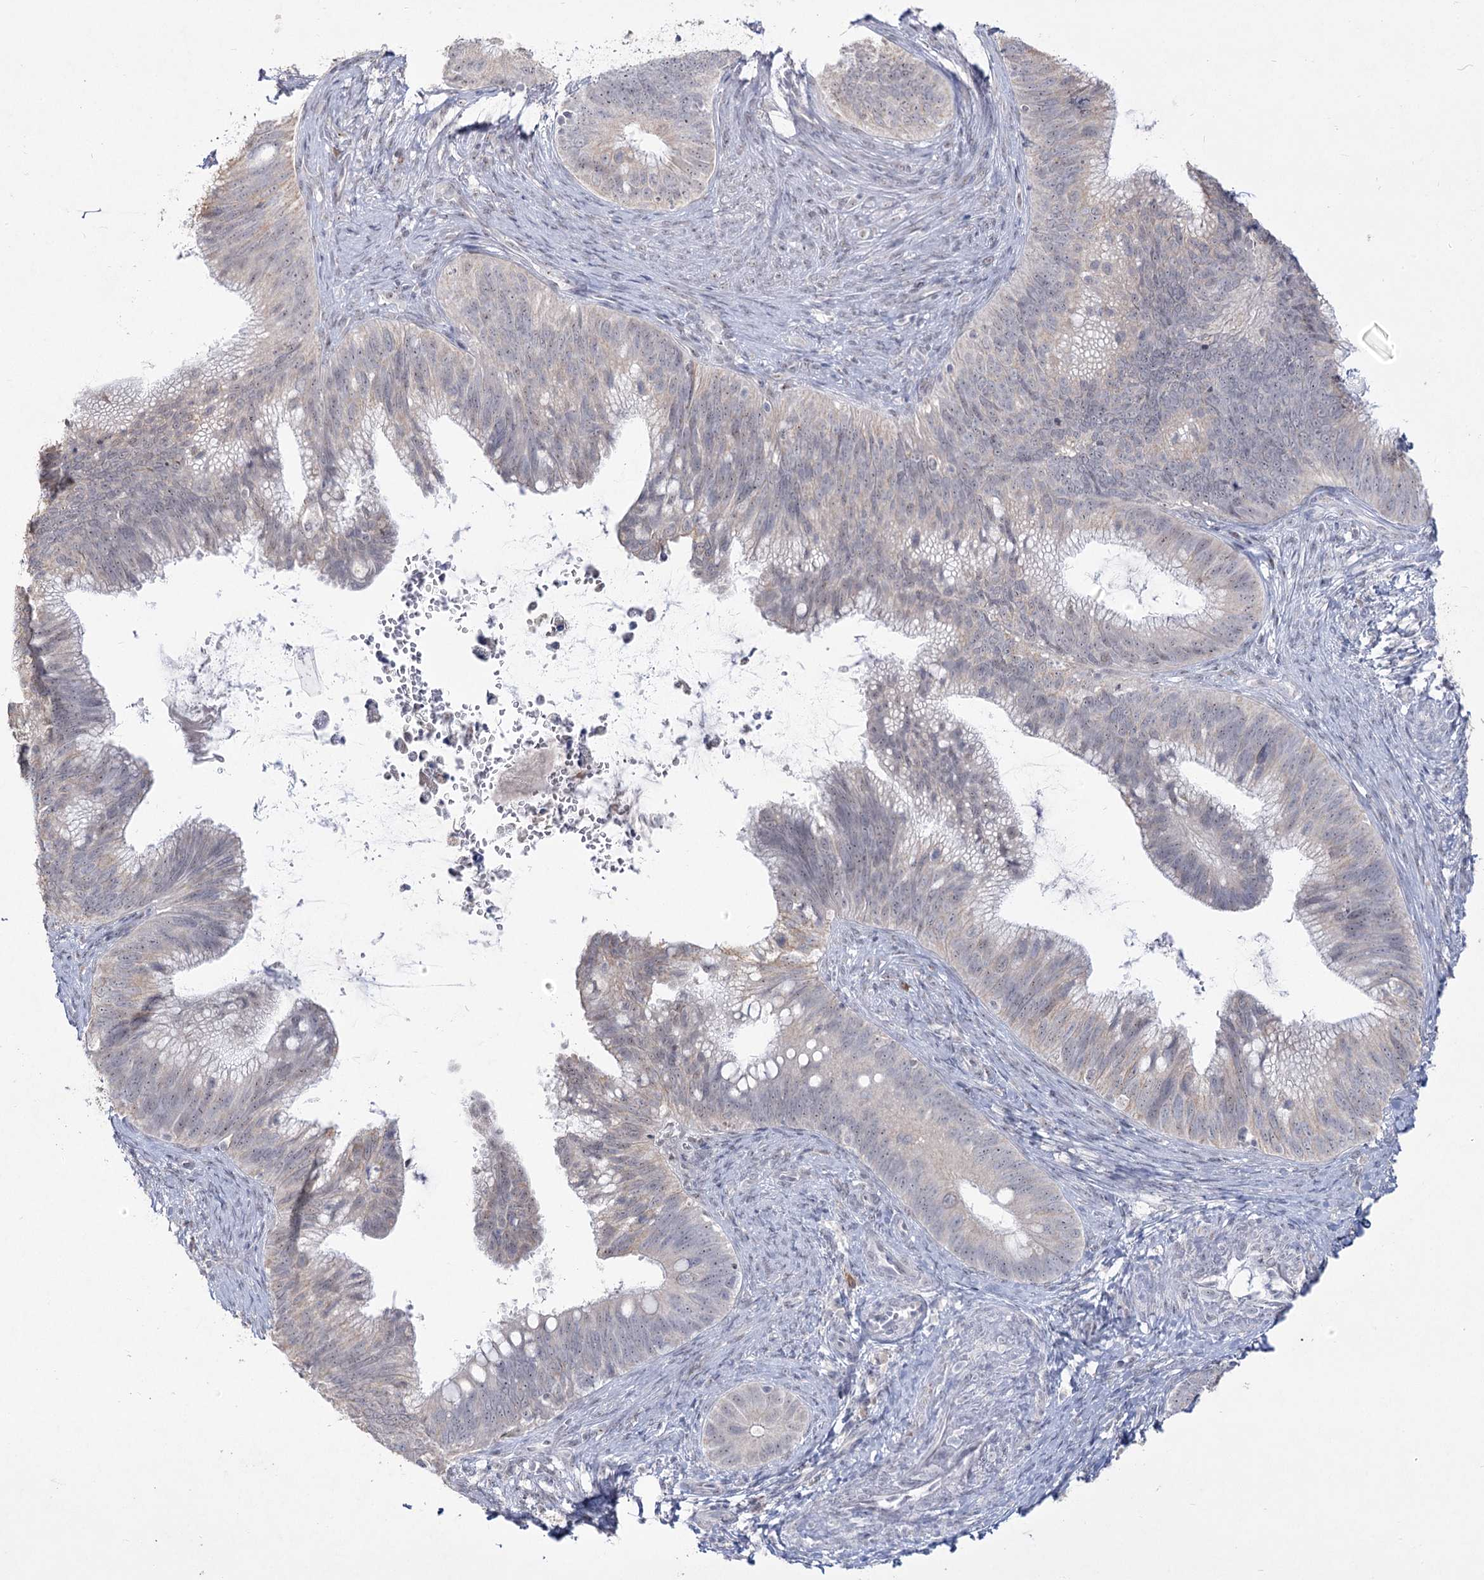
{"staining": {"intensity": "negative", "quantity": "none", "location": "none"}, "tissue": "cervical cancer", "cell_type": "Tumor cells", "image_type": "cancer", "snomed": [{"axis": "morphology", "description": "Adenocarcinoma, NOS"}, {"axis": "topography", "description": "Cervix"}], "caption": "DAB (3,3'-diaminobenzidine) immunohistochemical staining of cervical cancer displays no significant positivity in tumor cells.", "gene": "DDX50", "patient": {"sex": "female", "age": 42}}